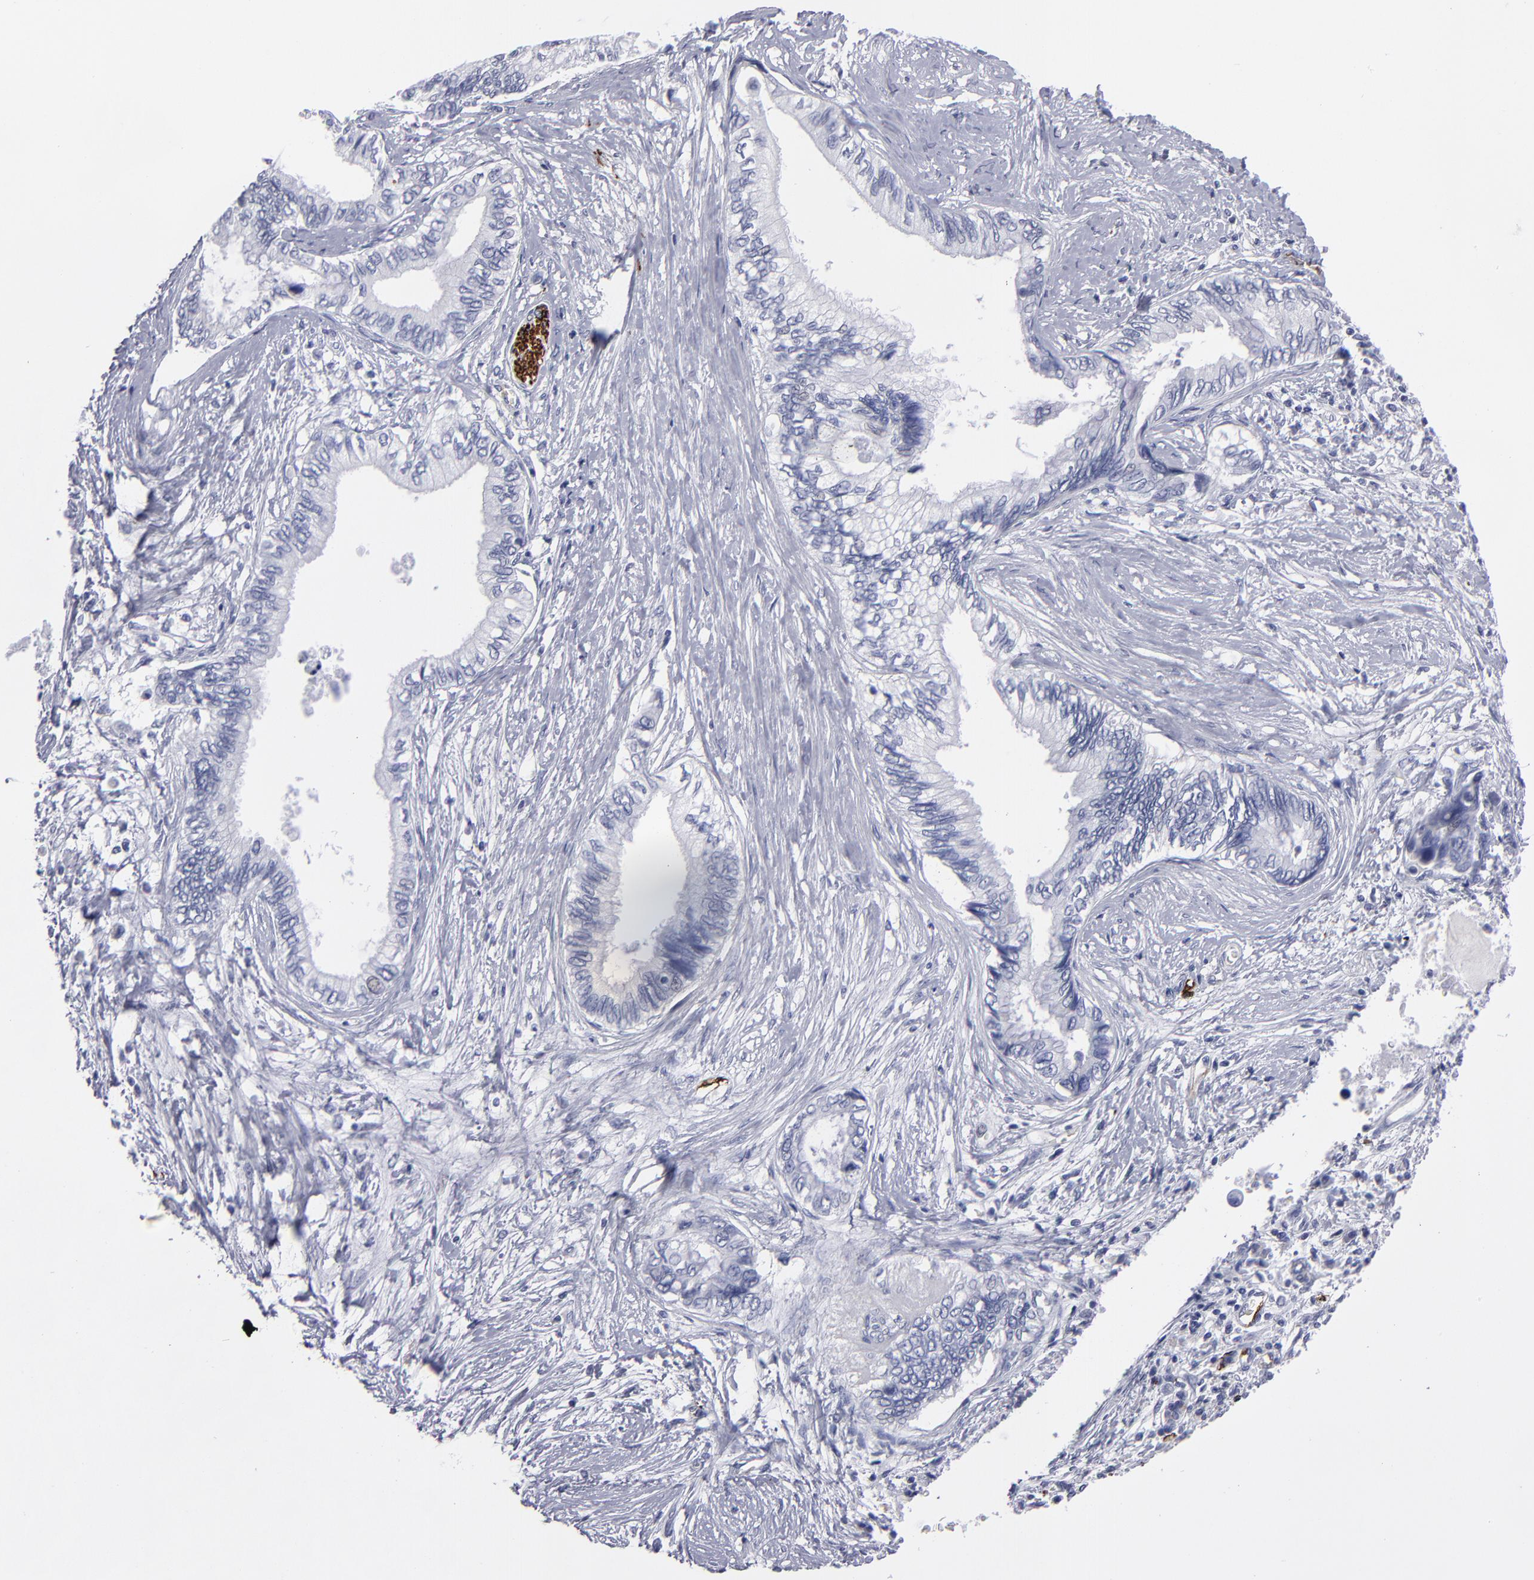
{"staining": {"intensity": "negative", "quantity": "none", "location": "none"}, "tissue": "pancreatic cancer", "cell_type": "Tumor cells", "image_type": "cancer", "snomed": [{"axis": "morphology", "description": "Adenocarcinoma, NOS"}, {"axis": "topography", "description": "Pancreas"}], "caption": "The image exhibits no staining of tumor cells in pancreatic cancer.", "gene": "CADM3", "patient": {"sex": "female", "age": 66}}